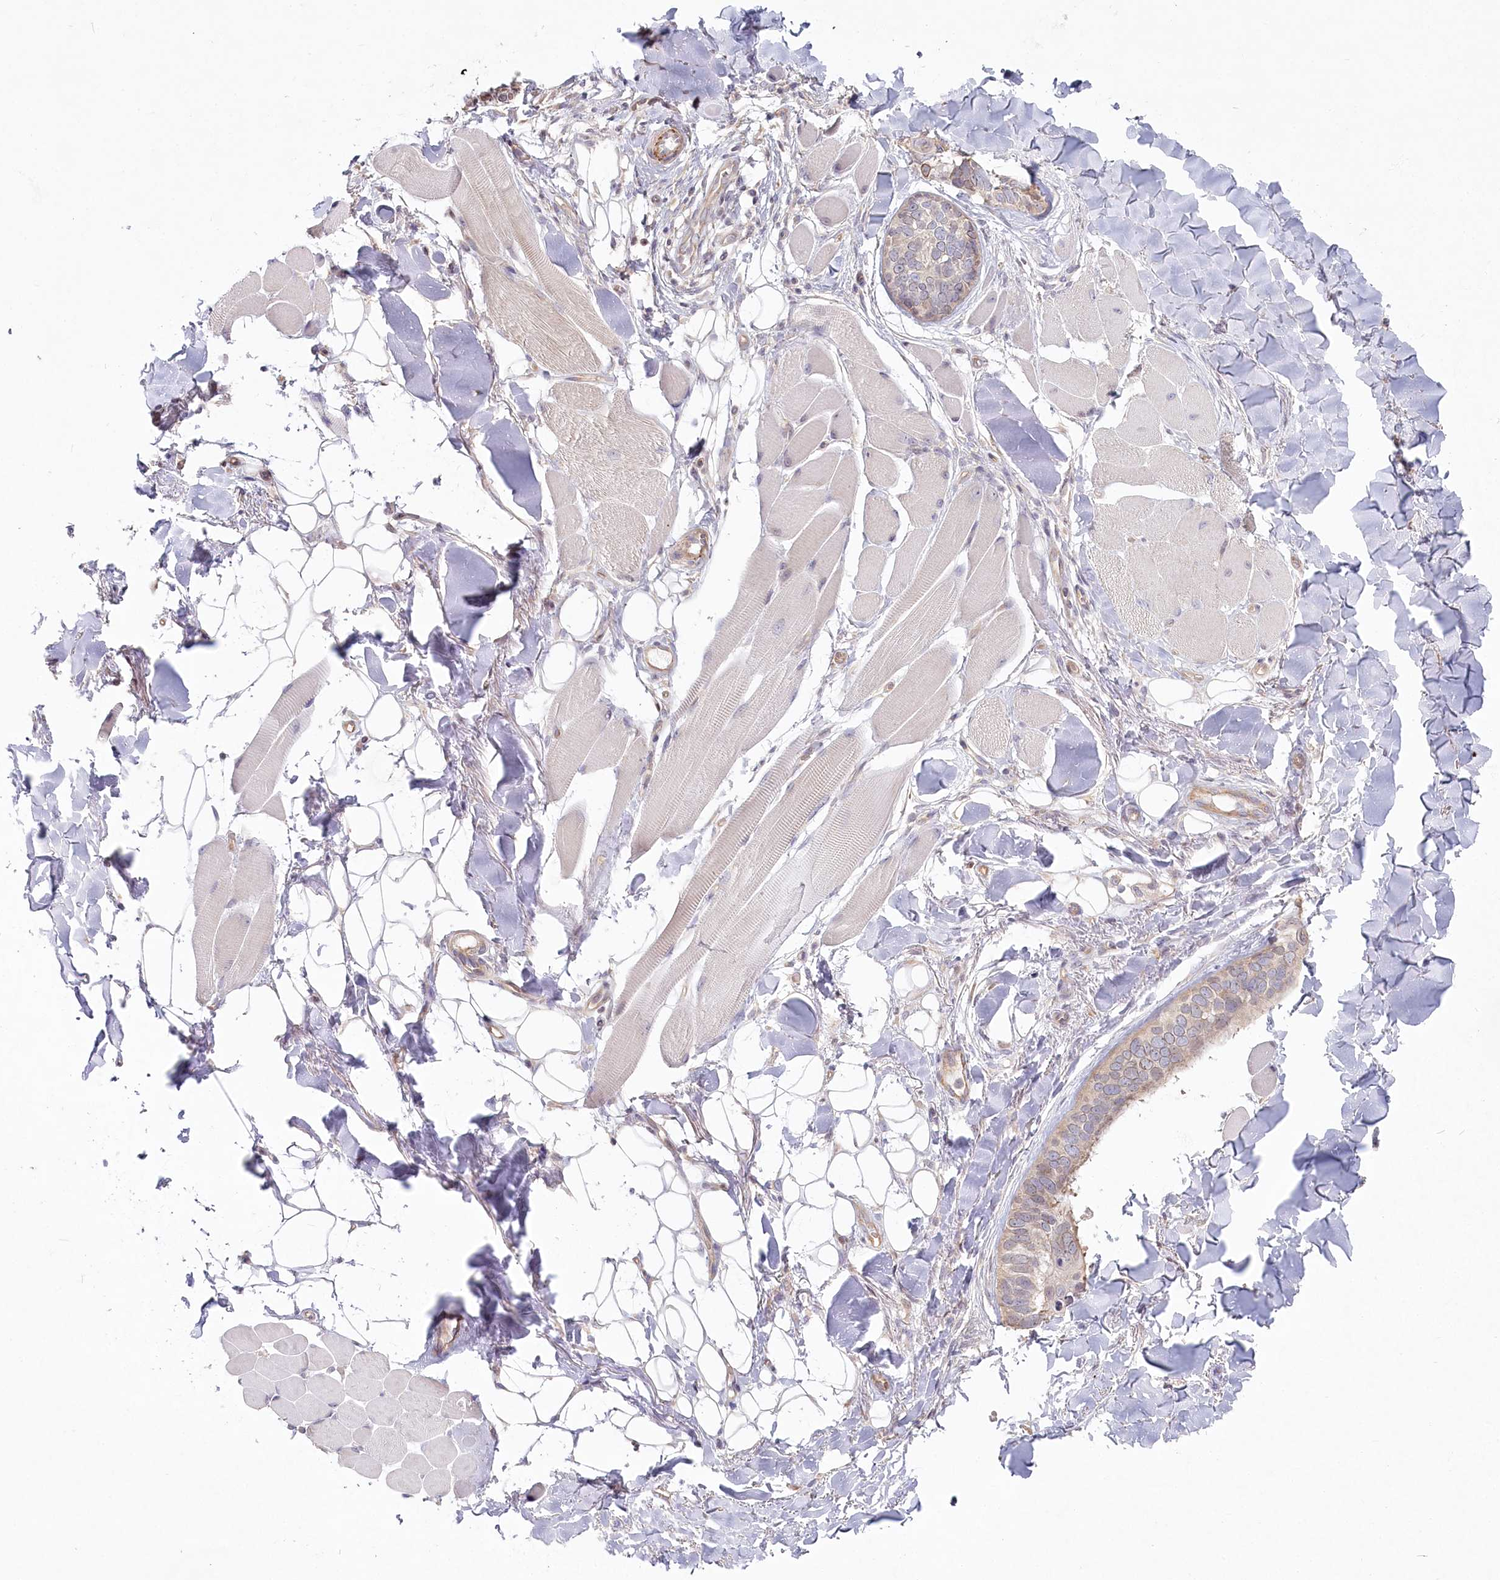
{"staining": {"intensity": "weak", "quantity": ">75%", "location": "cytoplasmic/membranous"}, "tissue": "skin cancer", "cell_type": "Tumor cells", "image_type": "cancer", "snomed": [{"axis": "morphology", "description": "Basal cell carcinoma"}, {"axis": "topography", "description": "Skin"}], "caption": "Brown immunohistochemical staining in skin basal cell carcinoma exhibits weak cytoplasmic/membranous staining in about >75% of tumor cells.", "gene": "SPINK13", "patient": {"sex": "male", "age": 62}}